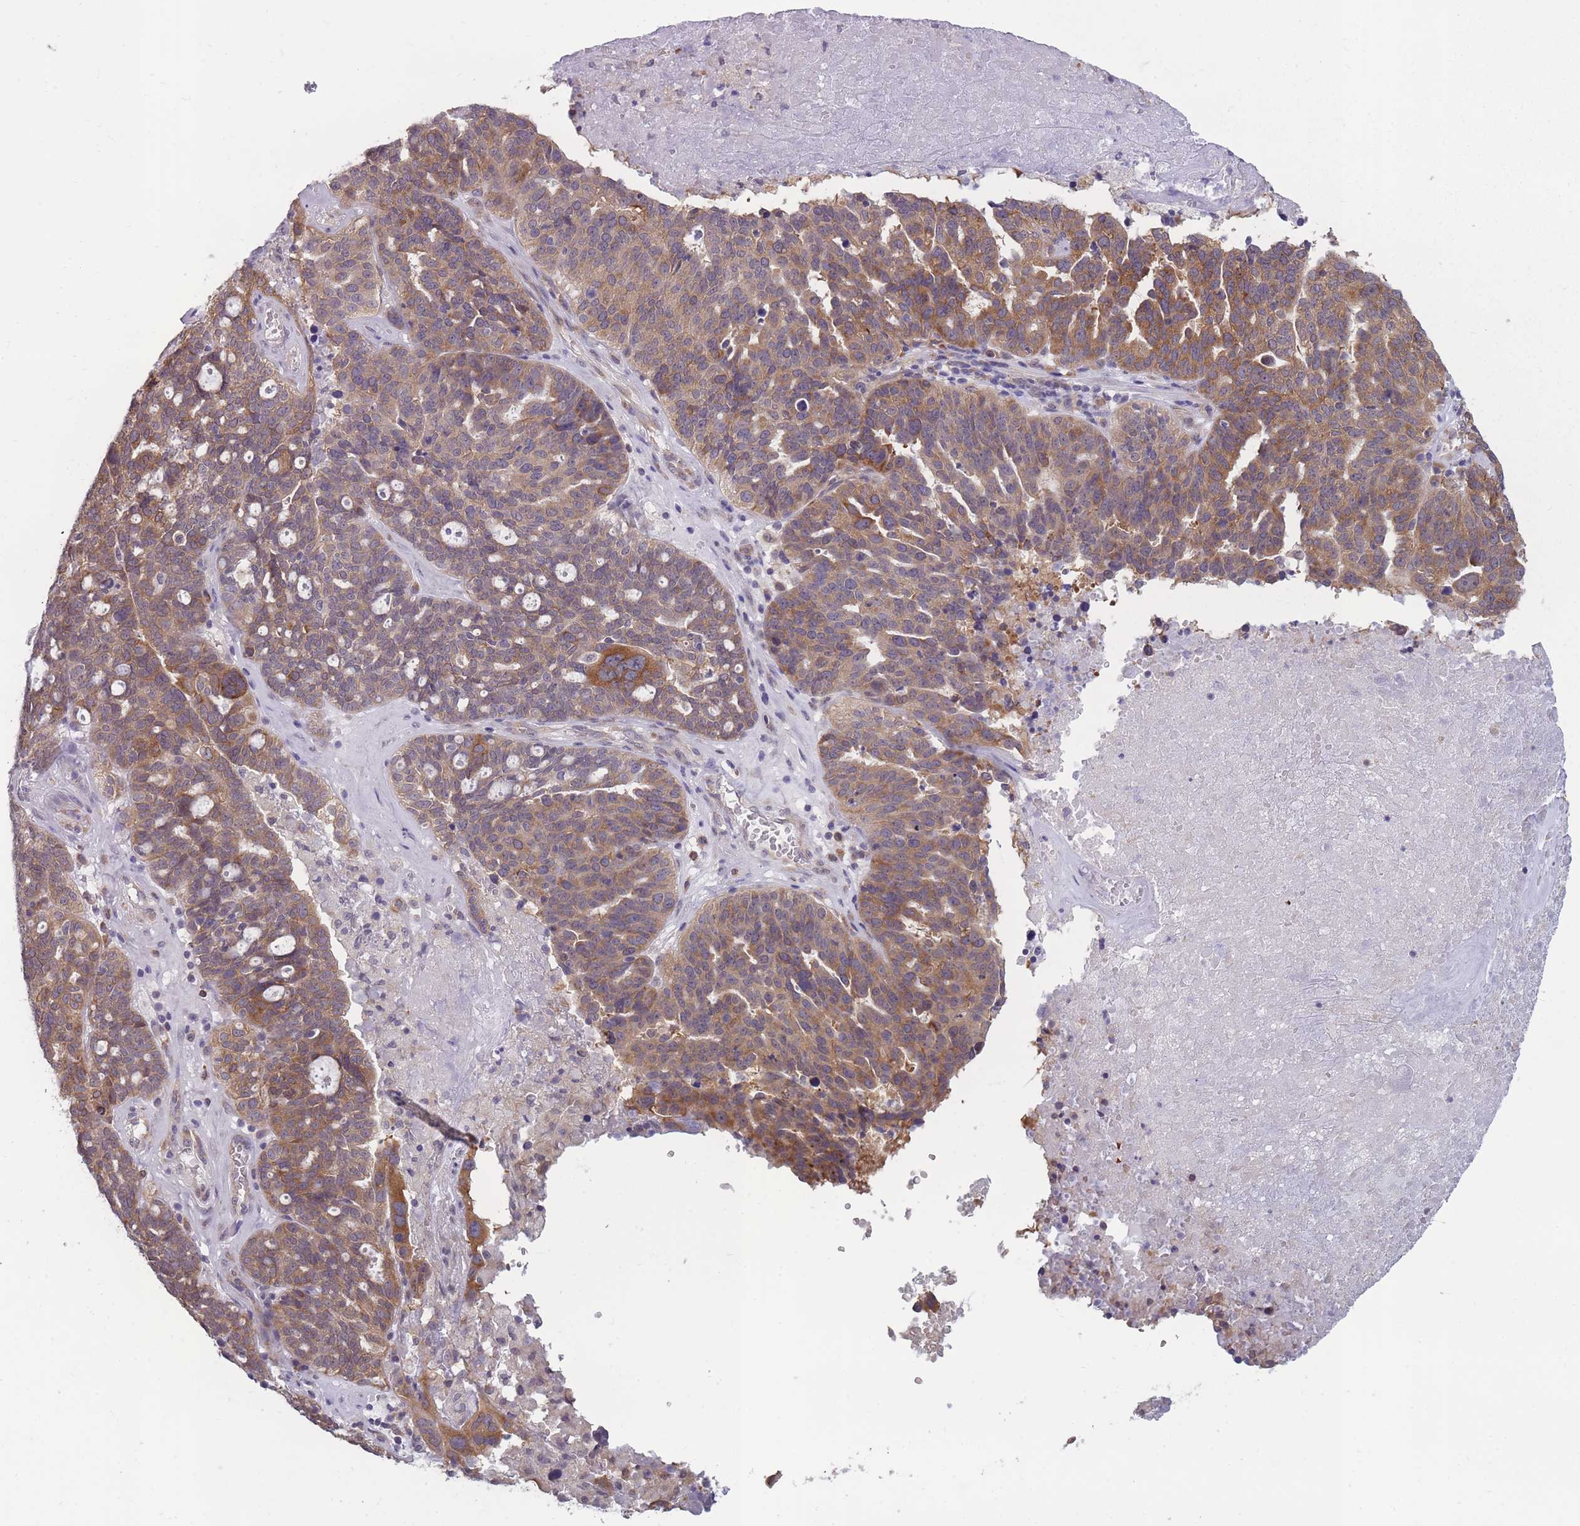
{"staining": {"intensity": "moderate", "quantity": ">75%", "location": "cytoplasmic/membranous"}, "tissue": "ovarian cancer", "cell_type": "Tumor cells", "image_type": "cancer", "snomed": [{"axis": "morphology", "description": "Cystadenocarcinoma, serous, NOS"}, {"axis": "topography", "description": "Ovary"}], "caption": "Approximately >75% of tumor cells in serous cystadenocarcinoma (ovarian) demonstrate moderate cytoplasmic/membranous protein expression as visualized by brown immunohistochemical staining.", "gene": "TMEM121", "patient": {"sex": "female", "age": 59}}